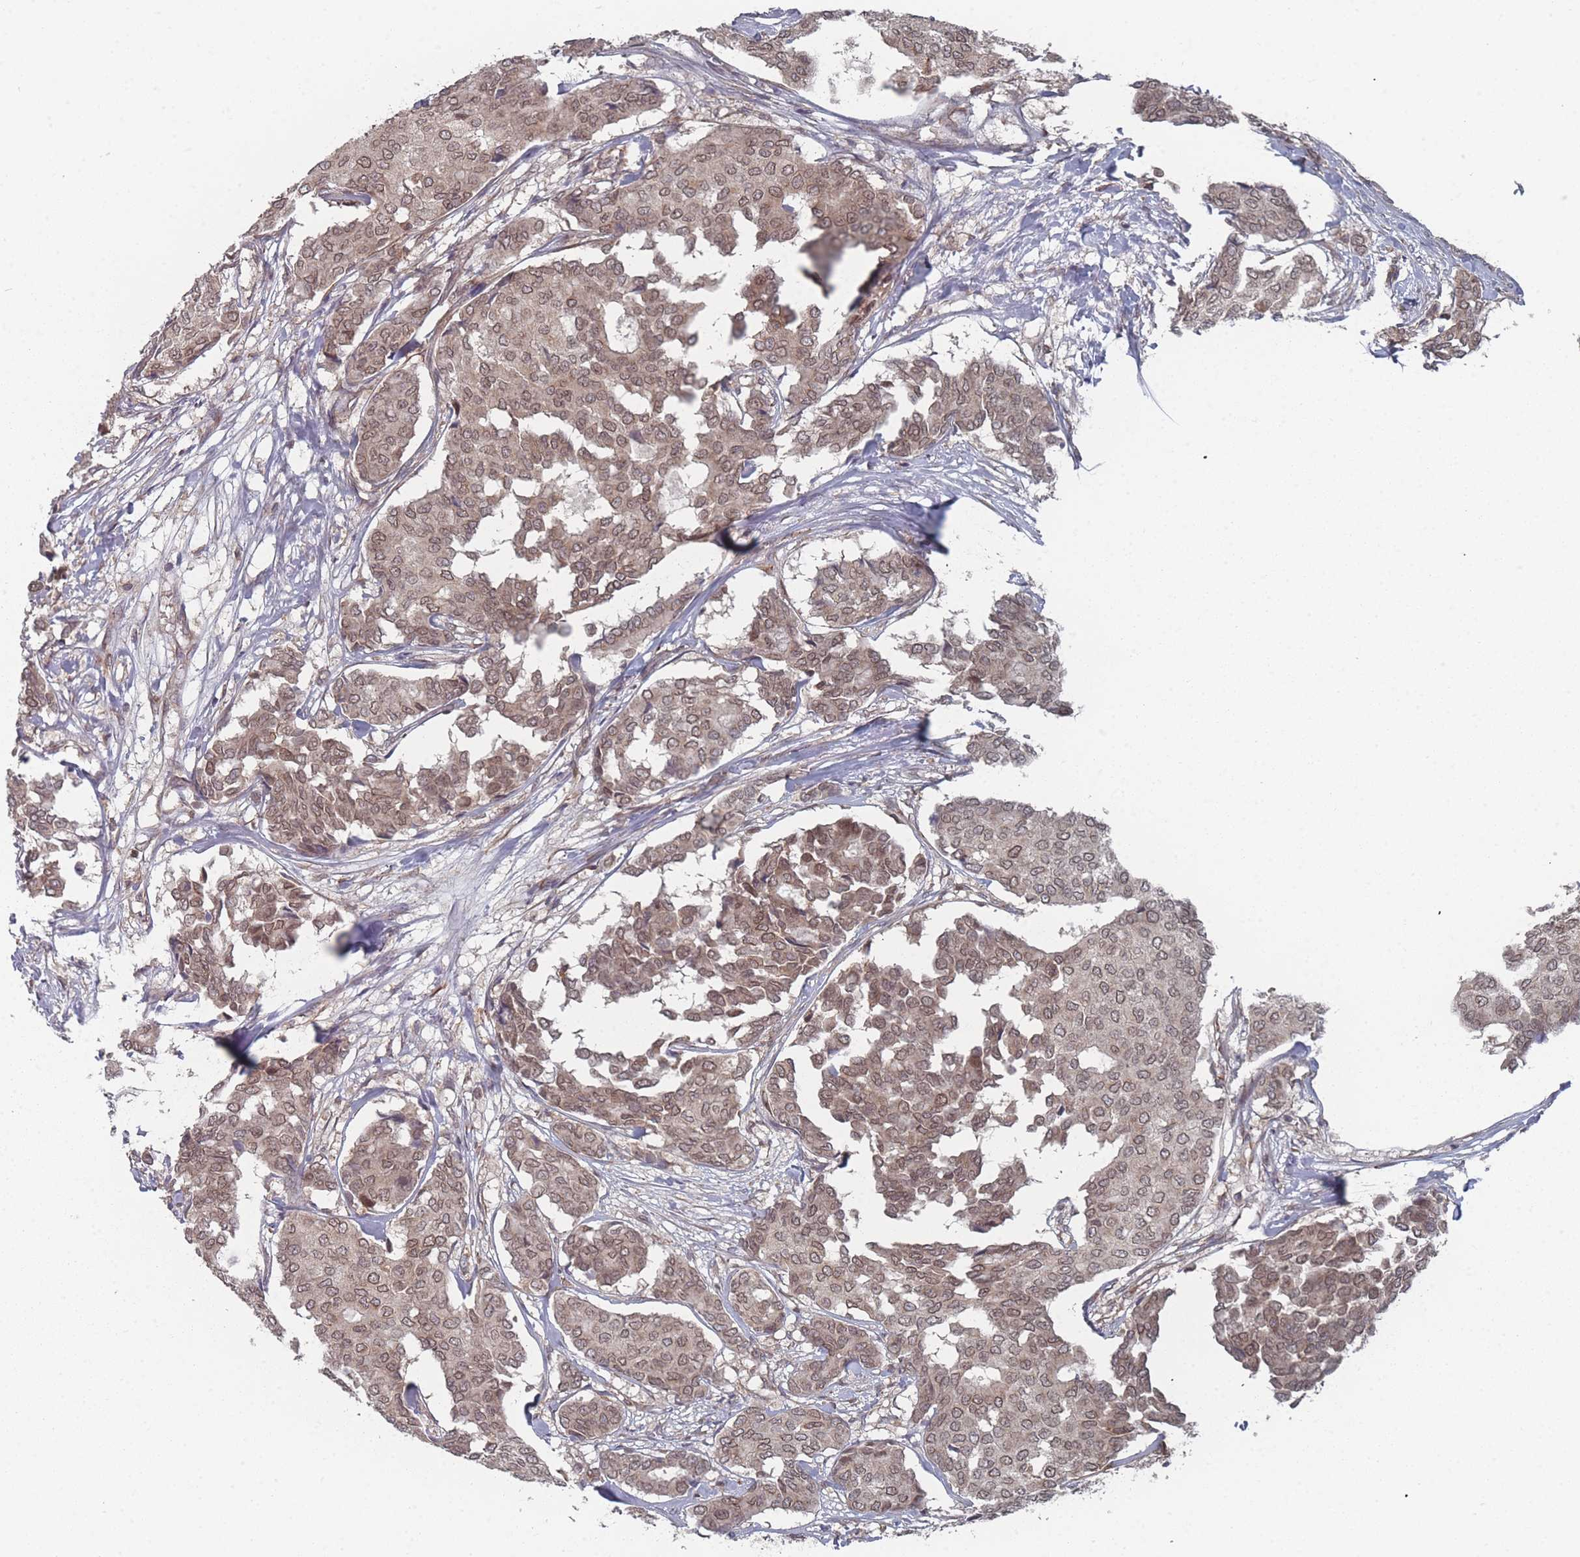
{"staining": {"intensity": "moderate", "quantity": ">75%", "location": "cytoplasmic/membranous,nuclear"}, "tissue": "breast cancer", "cell_type": "Tumor cells", "image_type": "cancer", "snomed": [{"axis": "morphology", "description": "Duct carcinoma"}, {"axis": "topography", "description": "Breast"}], "caption": "This image shows breast cancer stained with immunohistochemistry to label a protein in brown. The cytoplasmic/membranous and nuclear of tumor cells show moderate positivity for the protein. Nuclei are counter-stained blue.", "gene": "TBC1D25", "patient": {"sex": "female", "age": 75}}